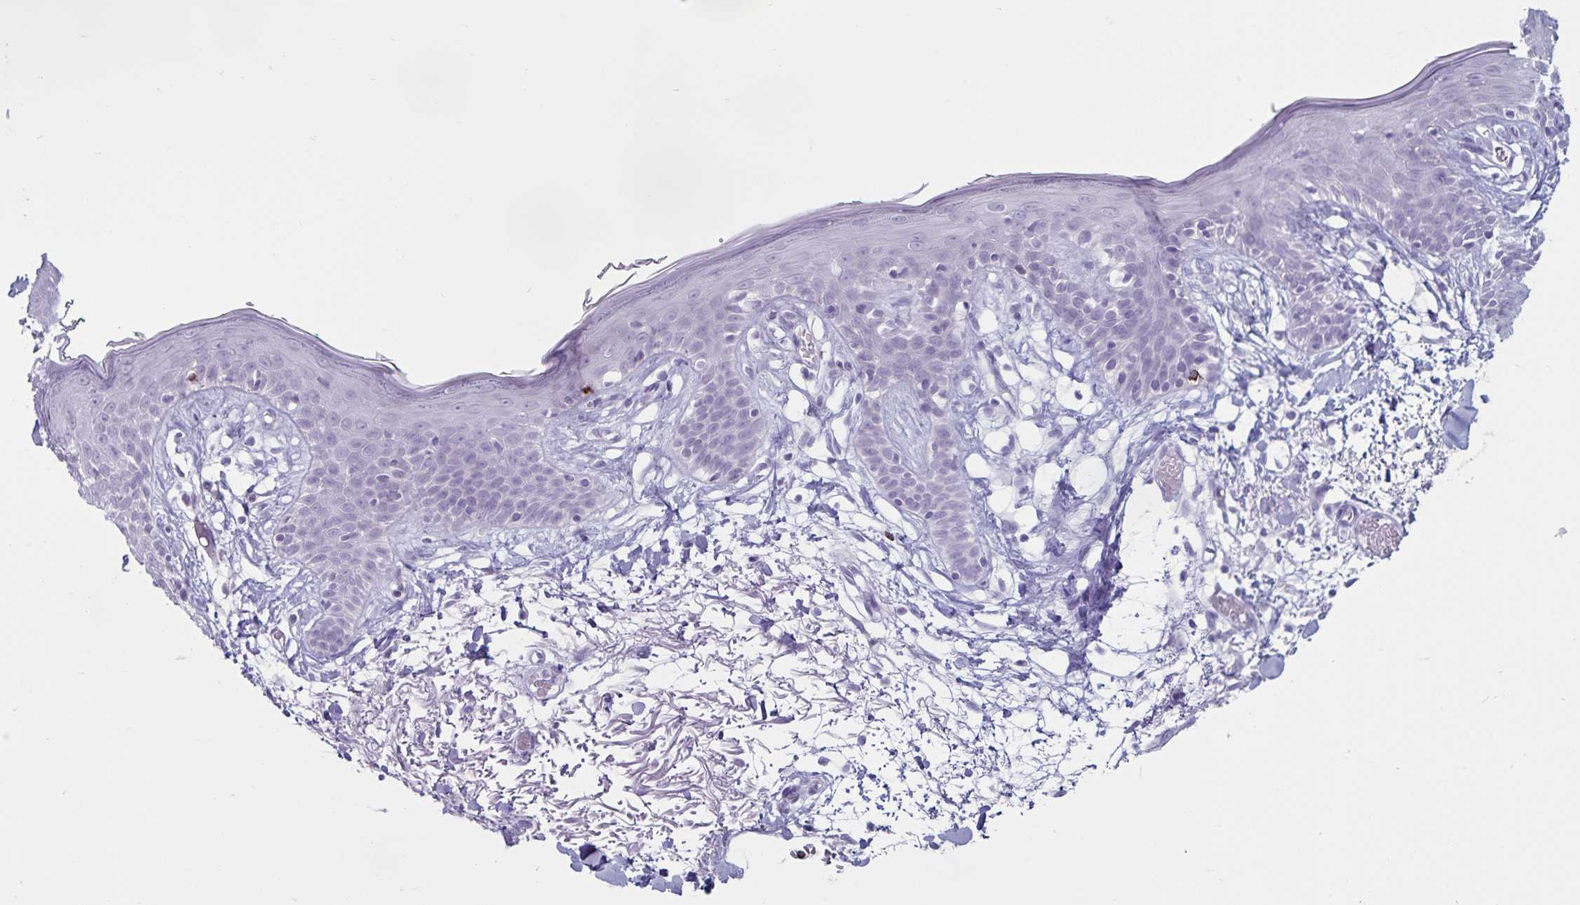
{"staining": {"intensity": "negative", "quantity": "none", "location": "none"}, "tissue": "skin", "cell_type": "Fibroblasts", "image_type": "normal", "snomed": [{"axis": "morphology", "description": "Normal tissue, NOS"}, {"axis": "topography", "description": "Skin"}], "caption": "High magnification brightfield microscopy of normal skin stained with DAB (brown) and counterstained with hematoxylin (blue): fibroblasts show no significant positivity. The staining is performed using DAB (3,3'-diaminobenzidine) brown chromogen with nuclei counter-stained in using hematoxylin.", "gene": "GNLY", "patient": {"sex": "male", "age": 79}}